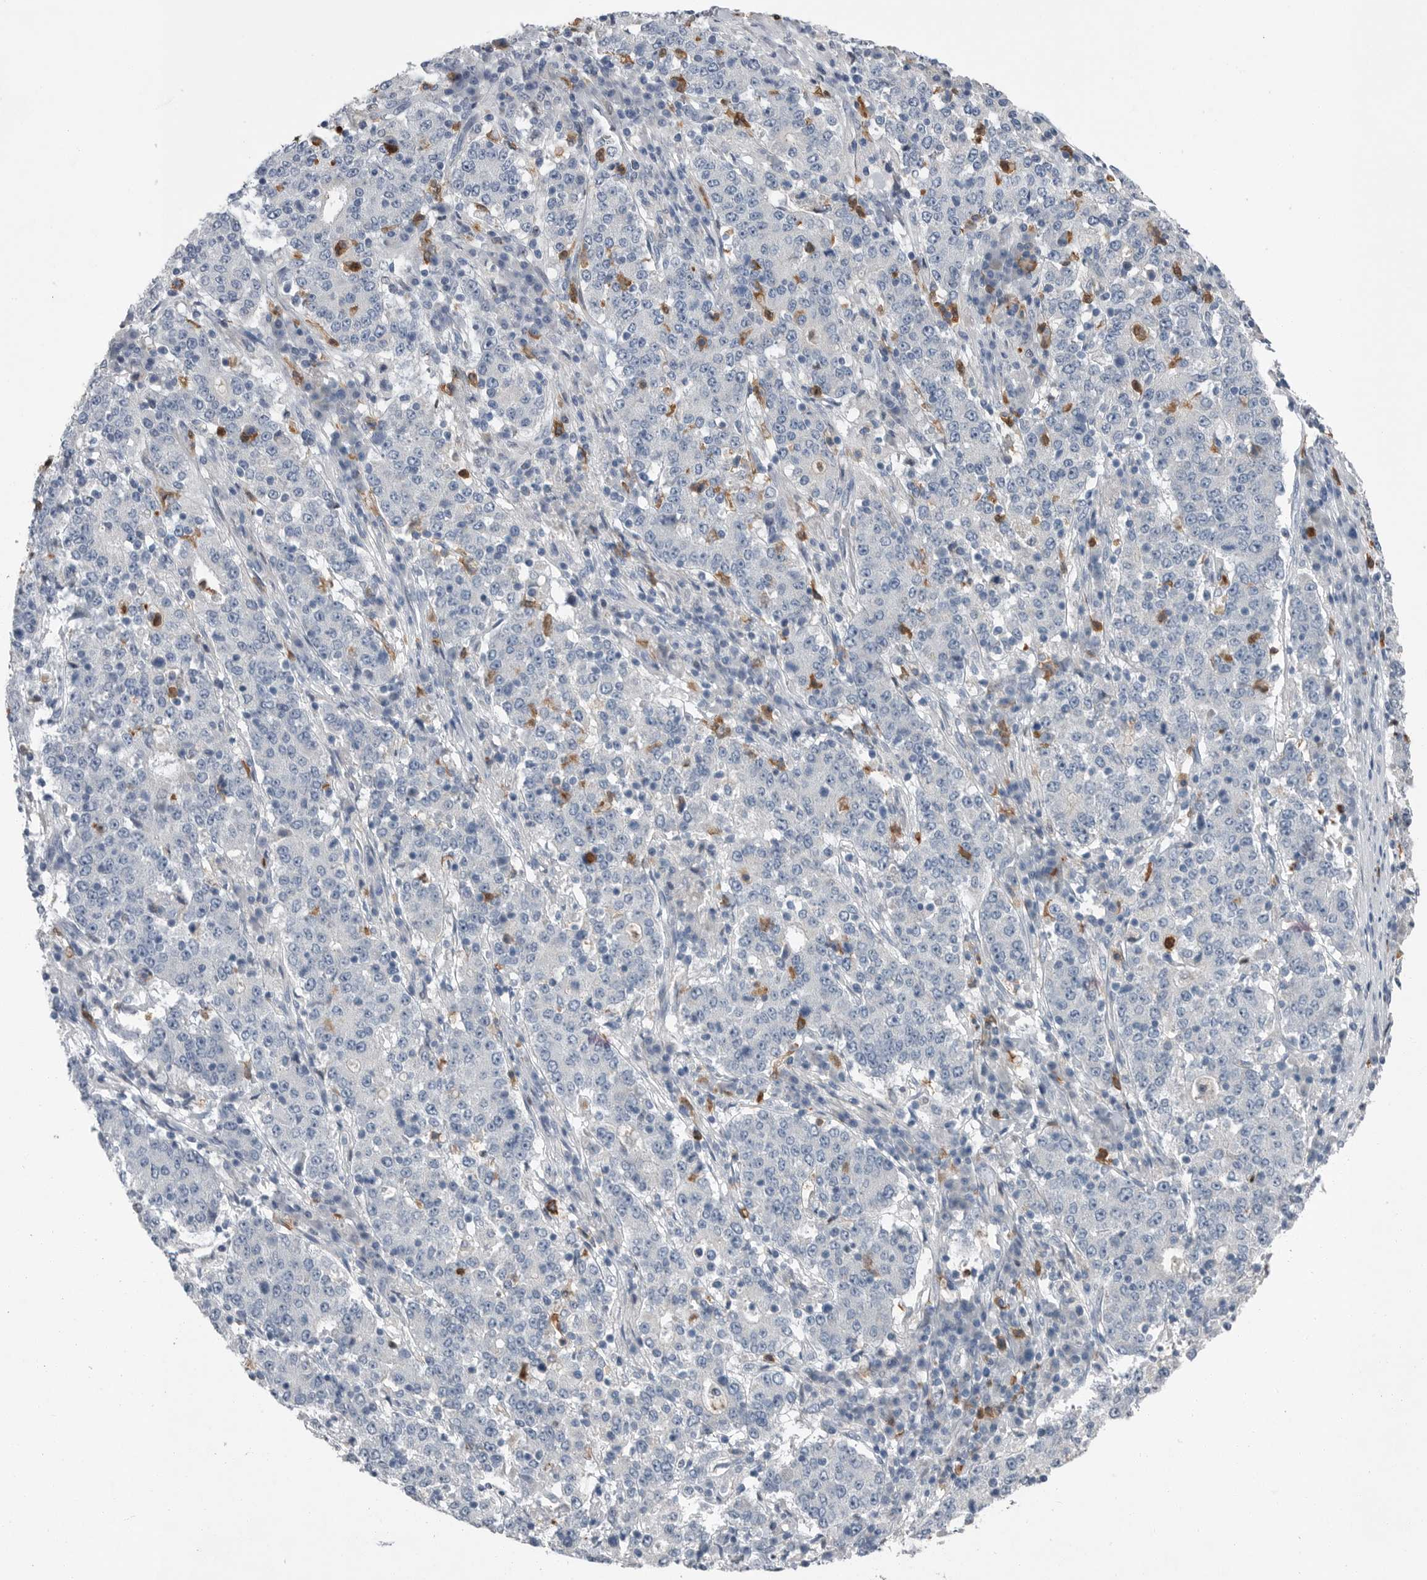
{"staining": {"intensity": "negative", "quantity": "none", "location": "none"}, "tissue": "stomach cancer", "cell_type": "Tumor cells", "image_type": "cancer", "snomed": [{"axis": "morphology", "description": "Adenocarcinoma, NOS"}, {"axis": "topography", "description": "Stomach"}], "caption": "Protein analysis of stomach cancer exhibits no significant staining in tumor cells. (DAB IHC with hematoxylin counter stain).", "gene": "SCP2", "patient": {"sex": "male", "age": 59}}